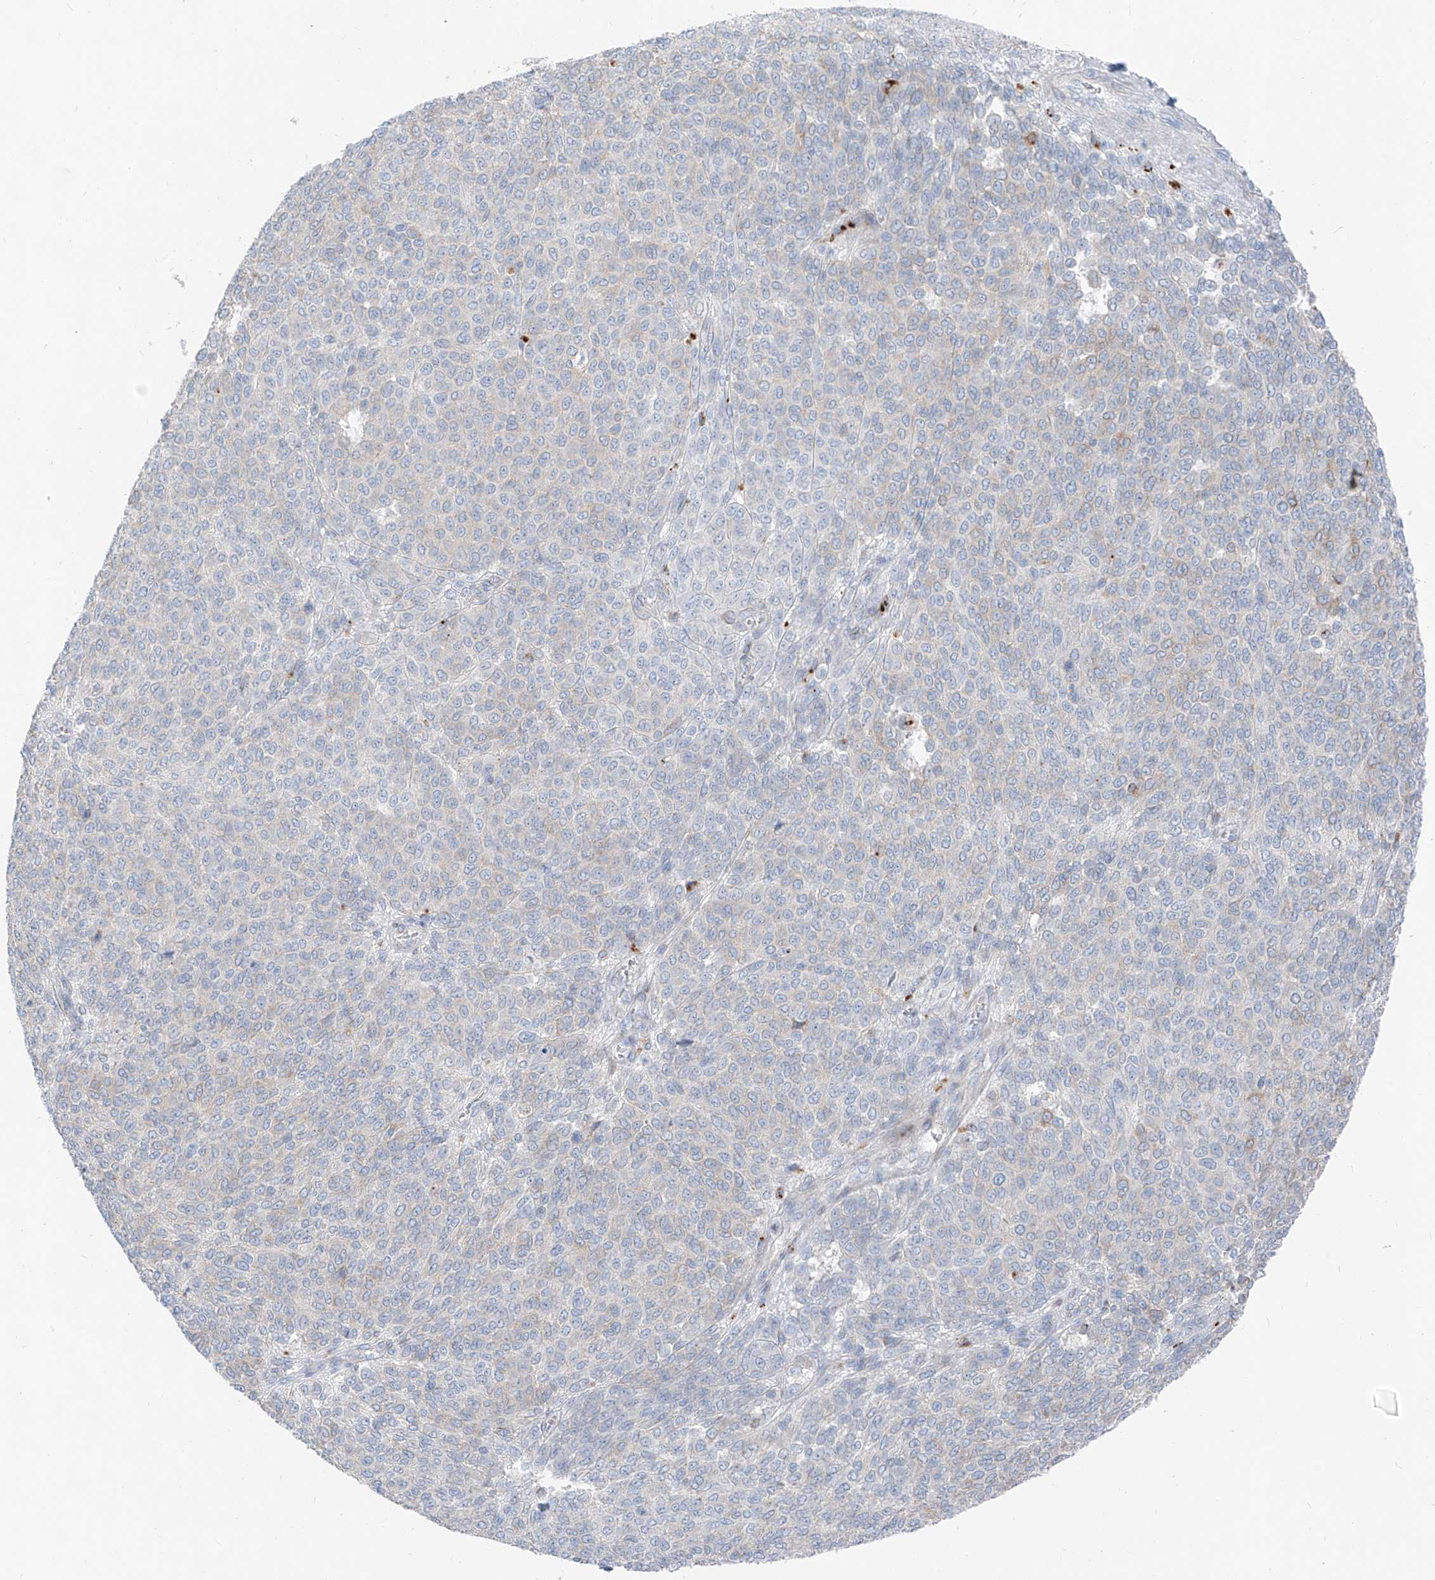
{"staining": {"intensity": "negative", "quantity": "none", "location": "none"}, "tissue": "melanoma", "cell_type": "Tumor cells", "image_type": "cancer", "snomed": [{"axis": "morphology", "description": "Malignant melanoma, NOS"}, {"axis": "topography", "description": "Skin"}], "caption": "IHC of malignant melanoma demonstrates no expression in tumor cells.", "gene": "GPR137C", "patient": {"sex": "male", "age": 49}}